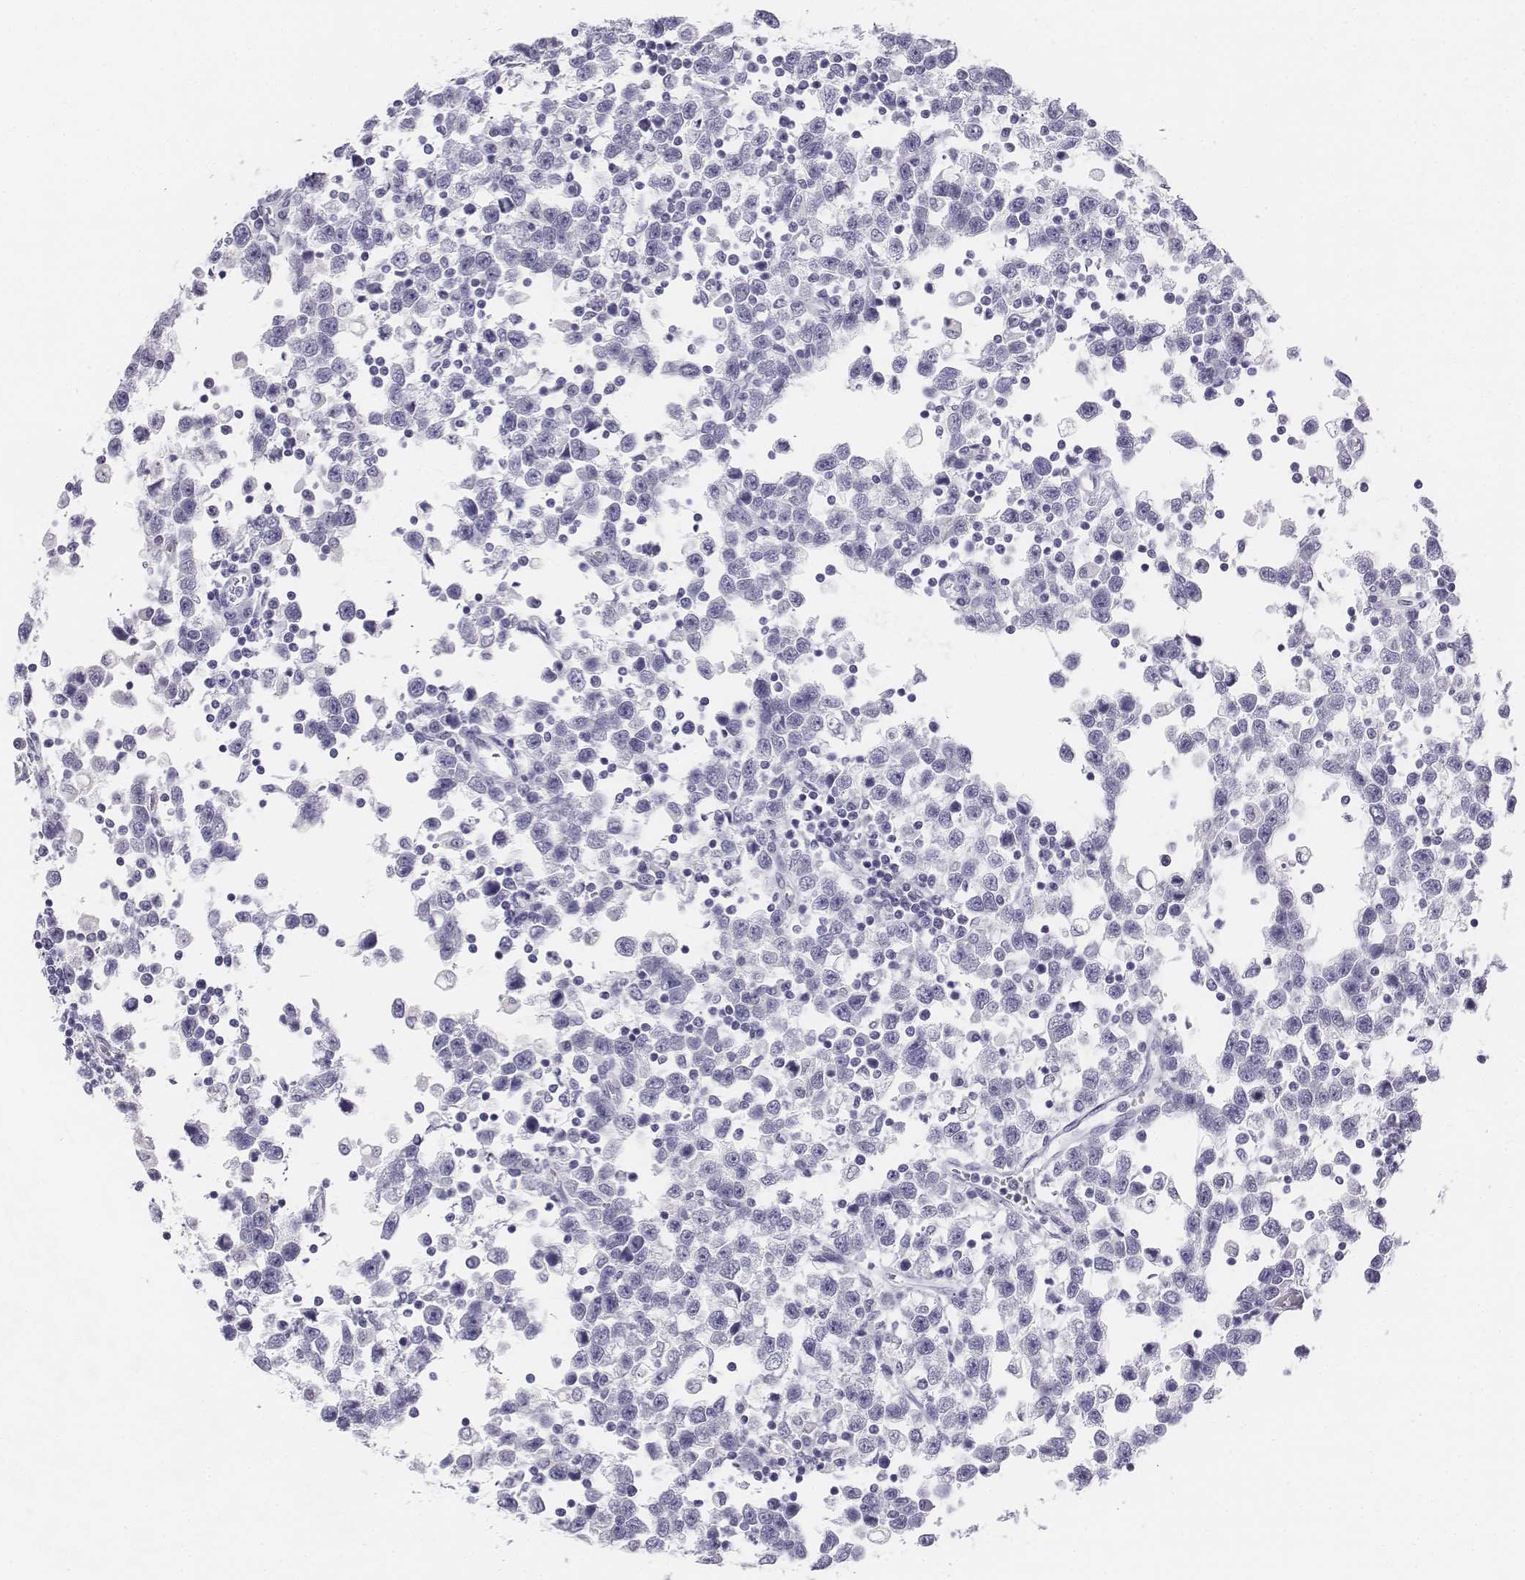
{"staining": {"intensity": "negative", "quantity": "none", "location": "none"}, "tissue": "testis cancer", "cell_type": "Tumor cells", "image_type": "cancer", "snomed": [{"axis": "morphology", "description": "Seminoma, NOS"}, {"axis": "topography", "description": "Testis"}], "caption": "There is no significant staining in tumor cells of testis seminoma. (DAB IHC, high magnification).", "gene": "UCN2", "patient": {"sex": "male", "age": 34}}